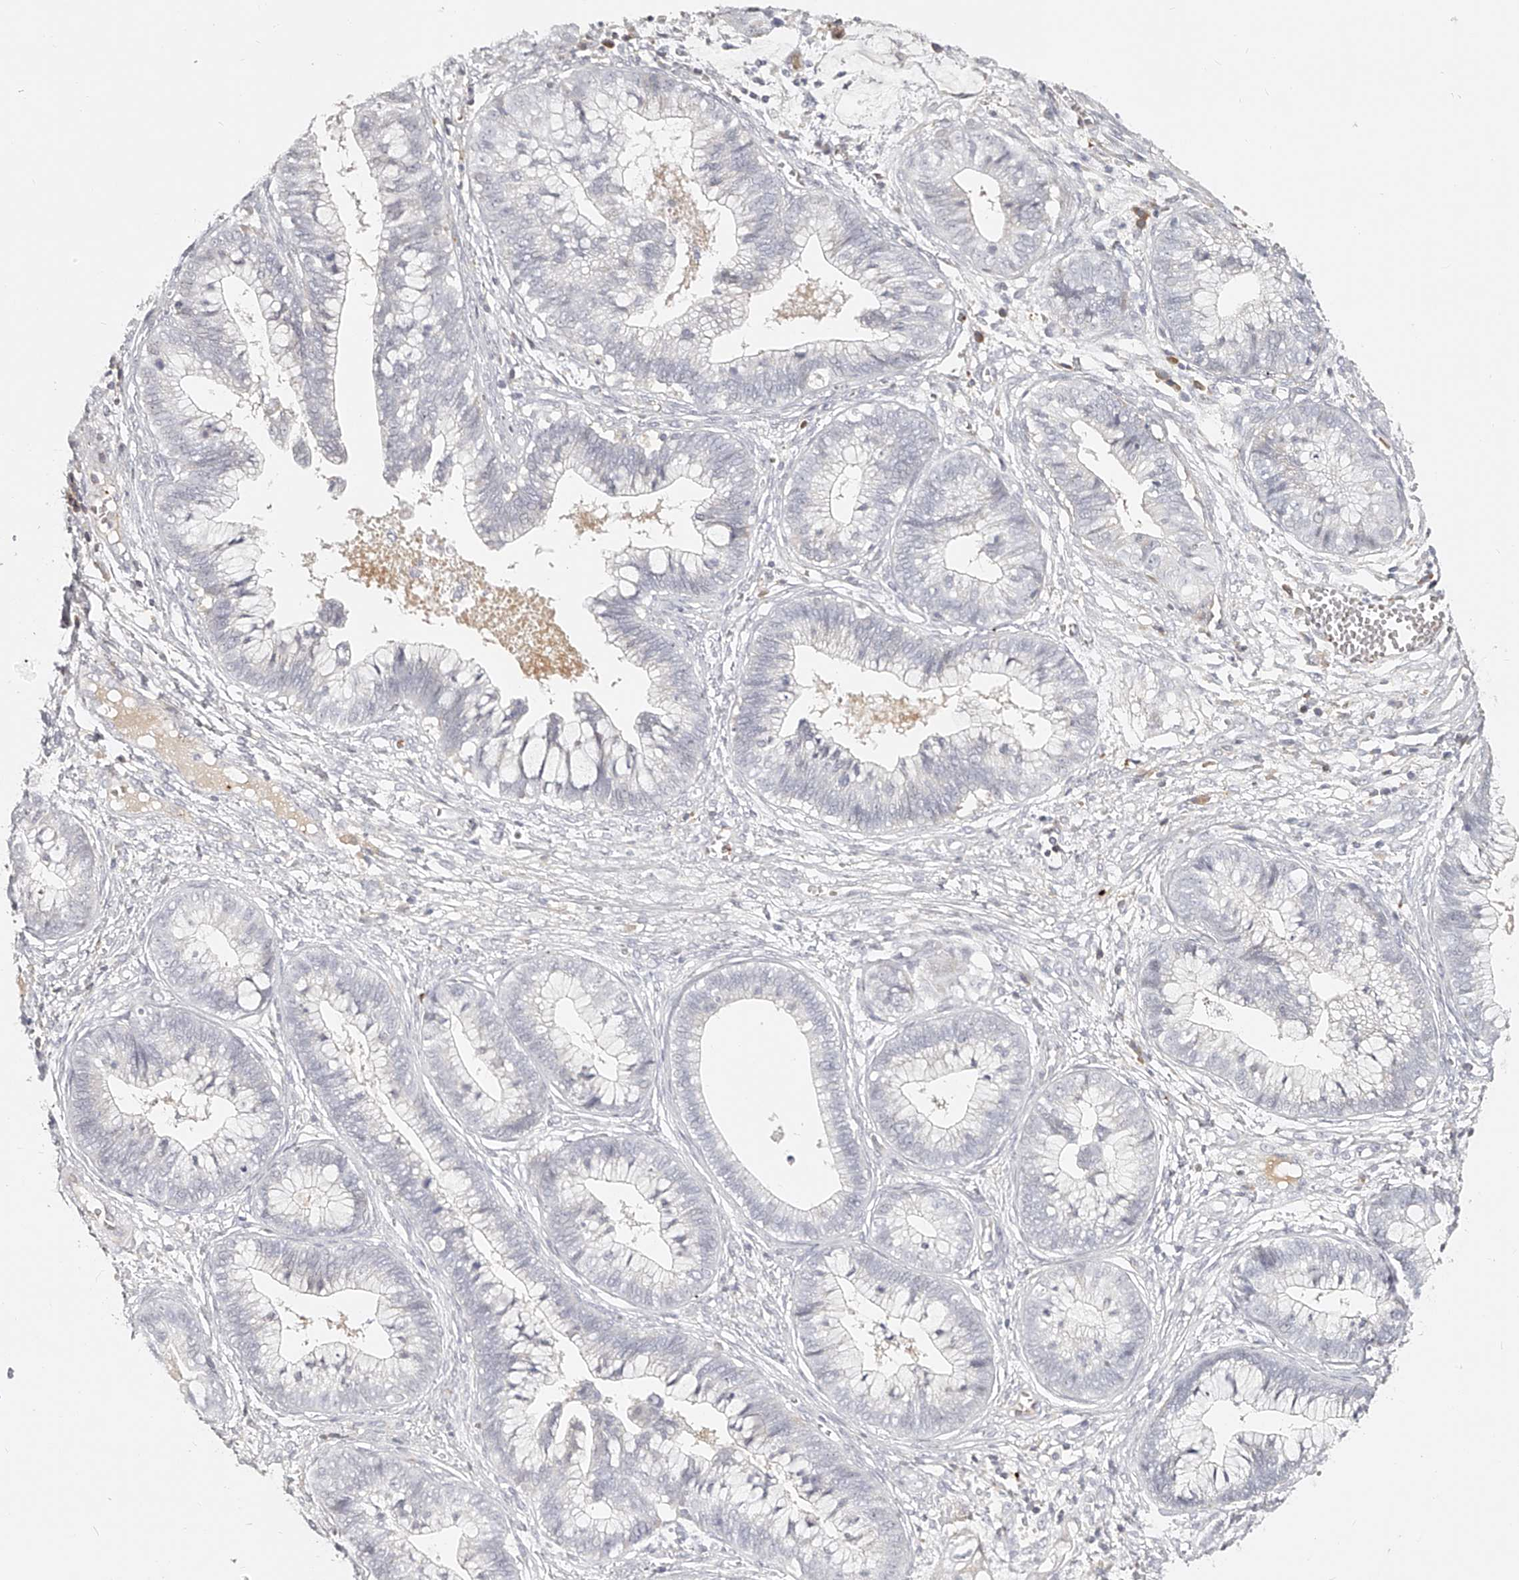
{"staining": {"intensity": "negative", "quantity": "none", "location": "none"}, "tissue": "cervical cancer", "cell_type": "Tumor cells", "image_type": "cancer", "snomed": [{"axis": "morphology", "description": "Adenocarcinoma, NOS"}, {"axis": "topography", "description": "Cervix"}], "caption": "IHC image of cervical cancer stained for a protein (brown), which reveals no staining in tumor cells. (Immunohistochemistry (ihc), brightfield microscopy, high magnification).", "gene": "ITGB3", "patient": {"sex": "female", "age": 44}}